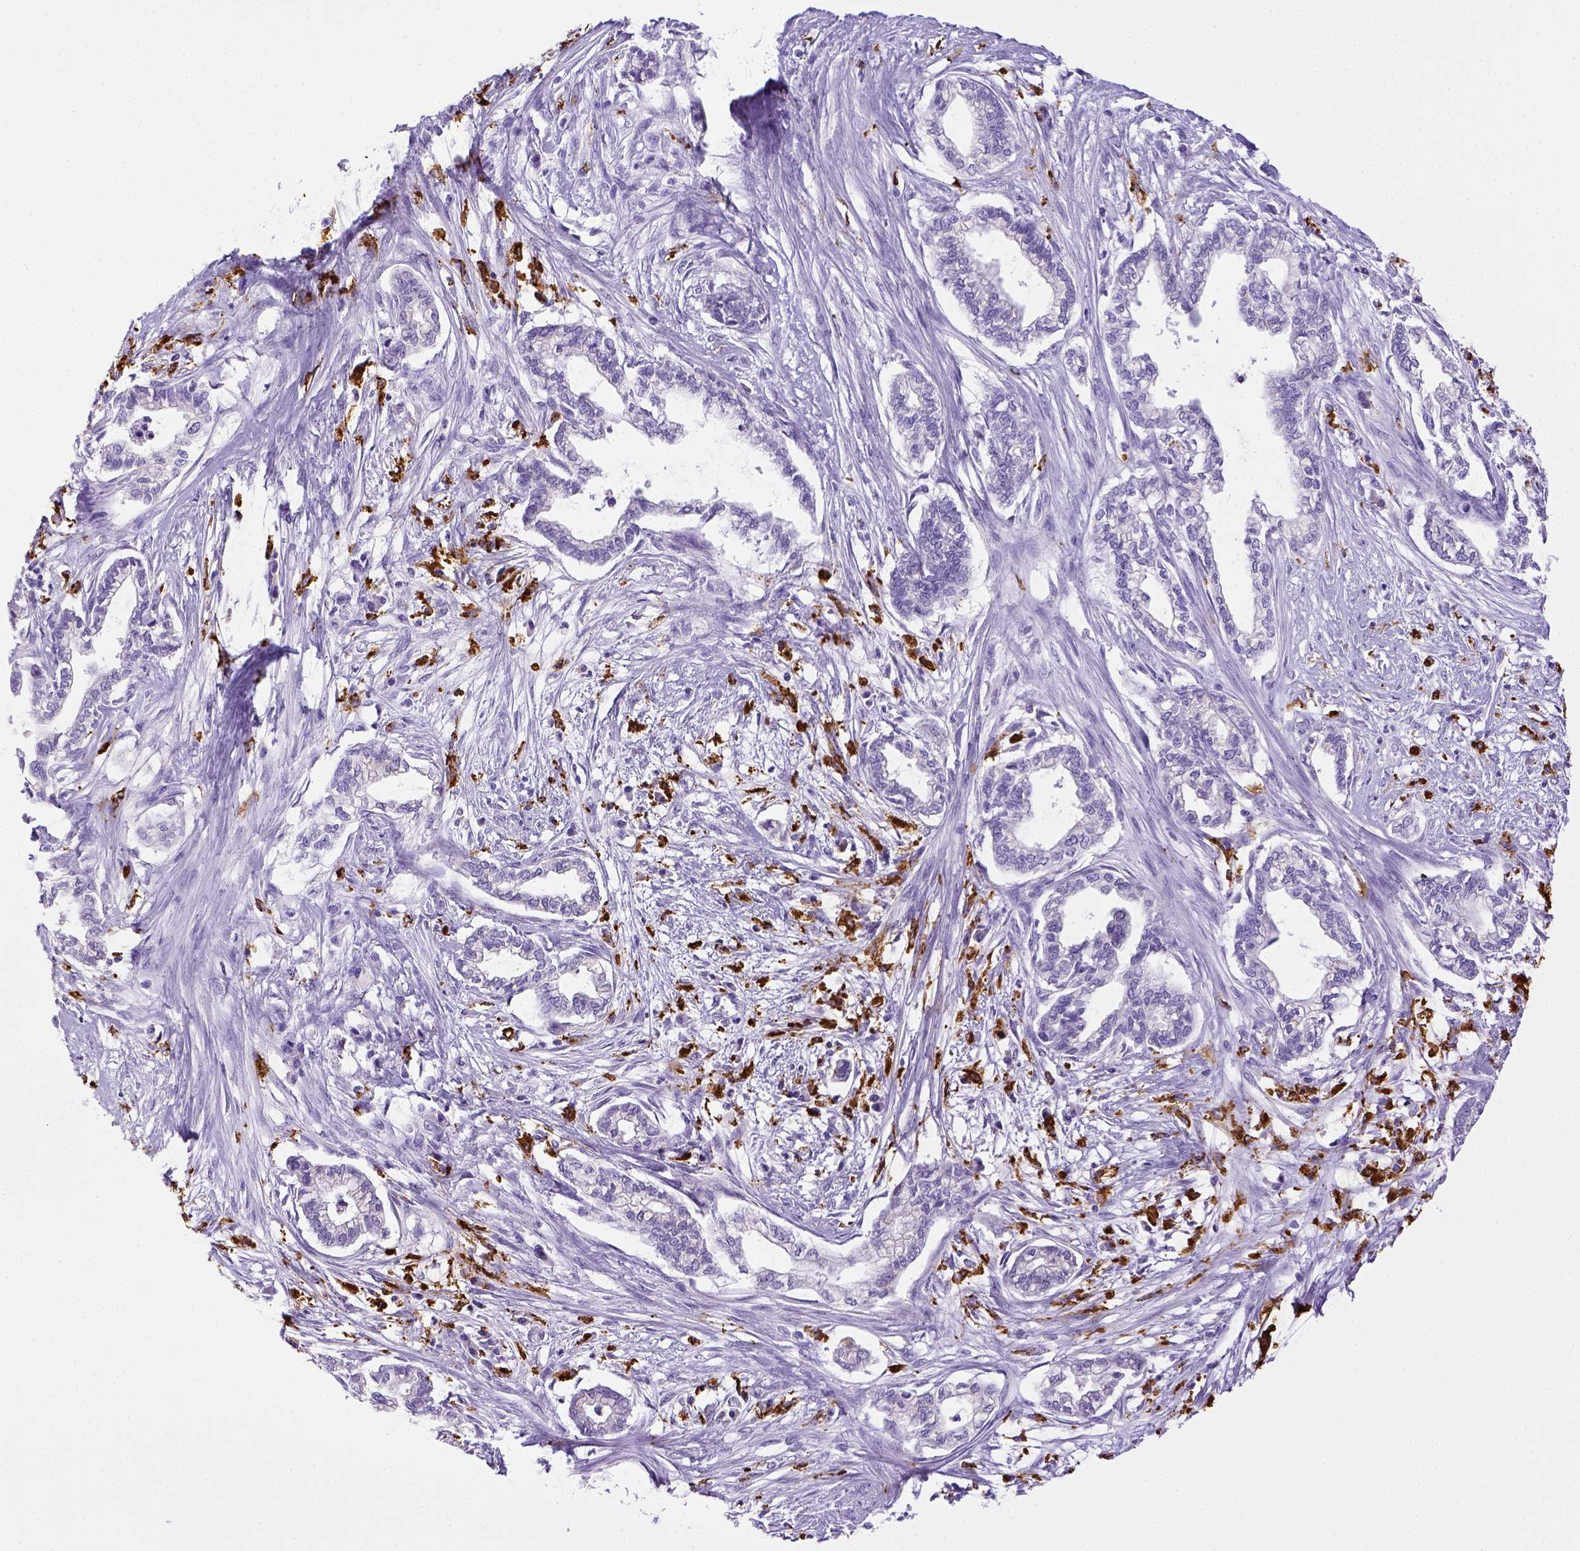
{"staining": {"intensity": "negative", "quantity": "none", "location": "none"}, "tissue": "cervical cancer", "cell_type": "Tumor cells", "image_type": "cancer", "snomed": [{"axis": "morphology", "description": "Adenocarcinoma, NOS"}, {"axis": "topography", "description": "Cervix"}], "caption": "Micrograph shows no significant protein positivity in tumor cells of cervical cancer (adenocarcinoma).", "gene": "CD68", "patient": {"sex": "female", "age": 62}}